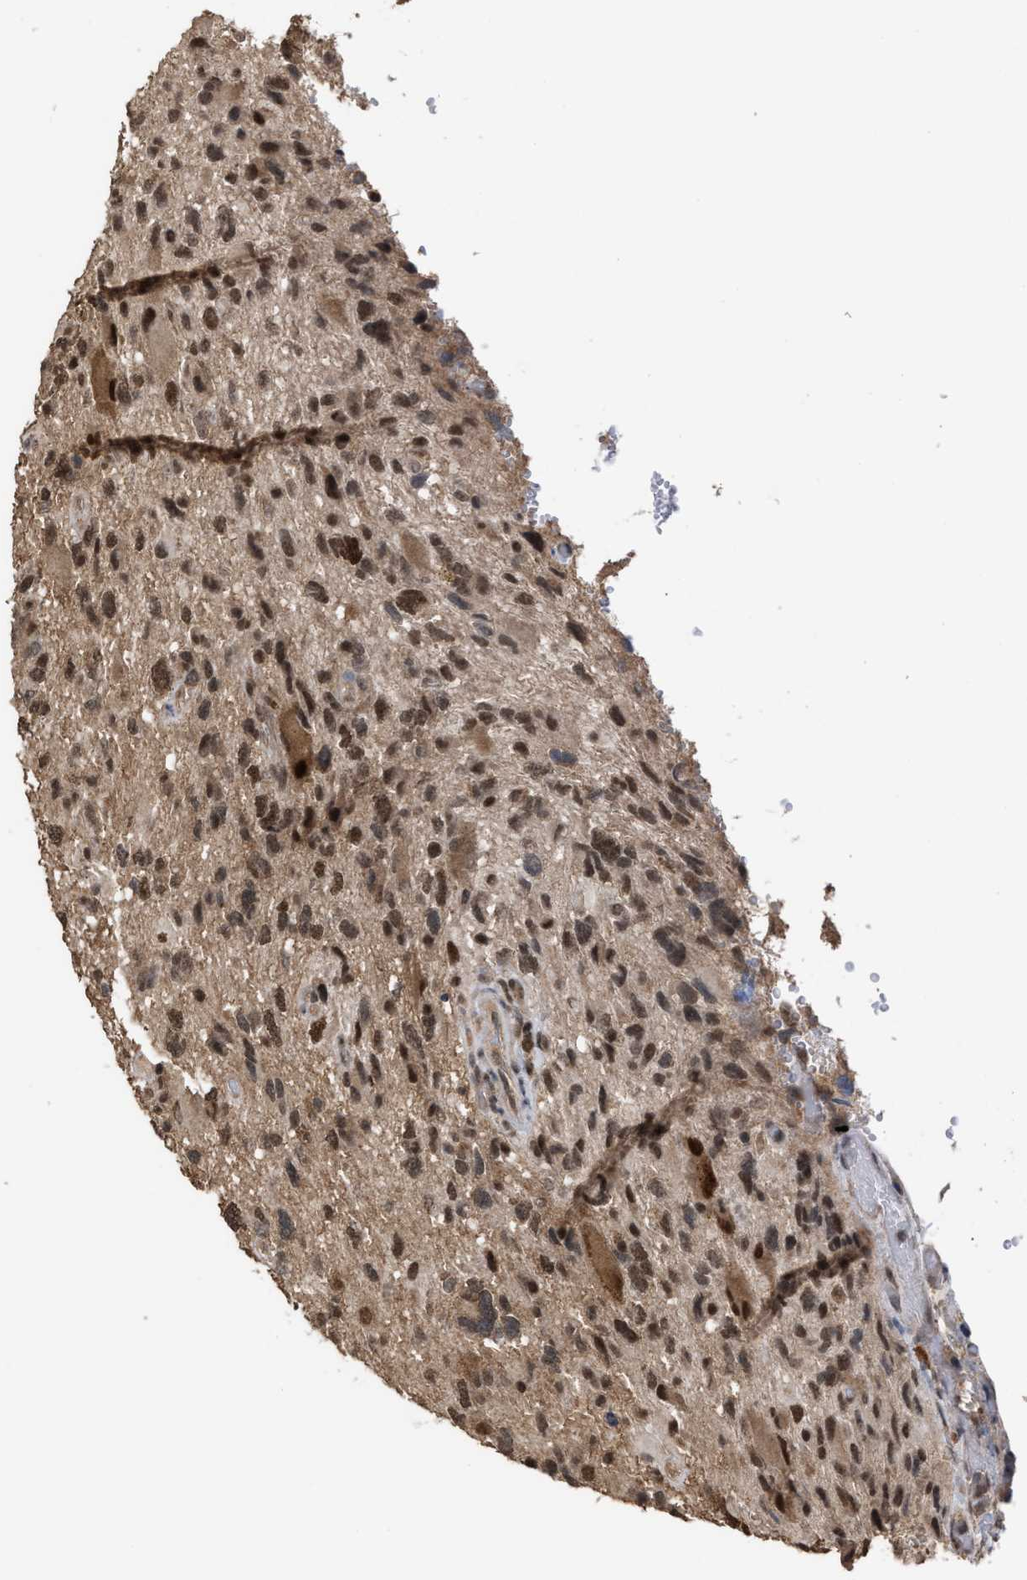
{"staining": {"intensity": "moderate", "quantity": ">75%", "location": "nuclear"}, "tissue": "glioma", "cell_type": "Tumor cells", "image_type": "cancer", "snomed": [{"axis": "morphology", "description": "Glioma, malignant, High grade"}, {"axis": "topography", "description": "Brain"}], "caption": "Immunohistochemistry (DAB (3,3'-diaminobenzidine)) staining of malignant high-grade glioma exhibits moderate nuclear protein positivity in about >75% of tumor cells.", "gene": "C9orf78", "patient": {"sex": "male", "age": 33}}